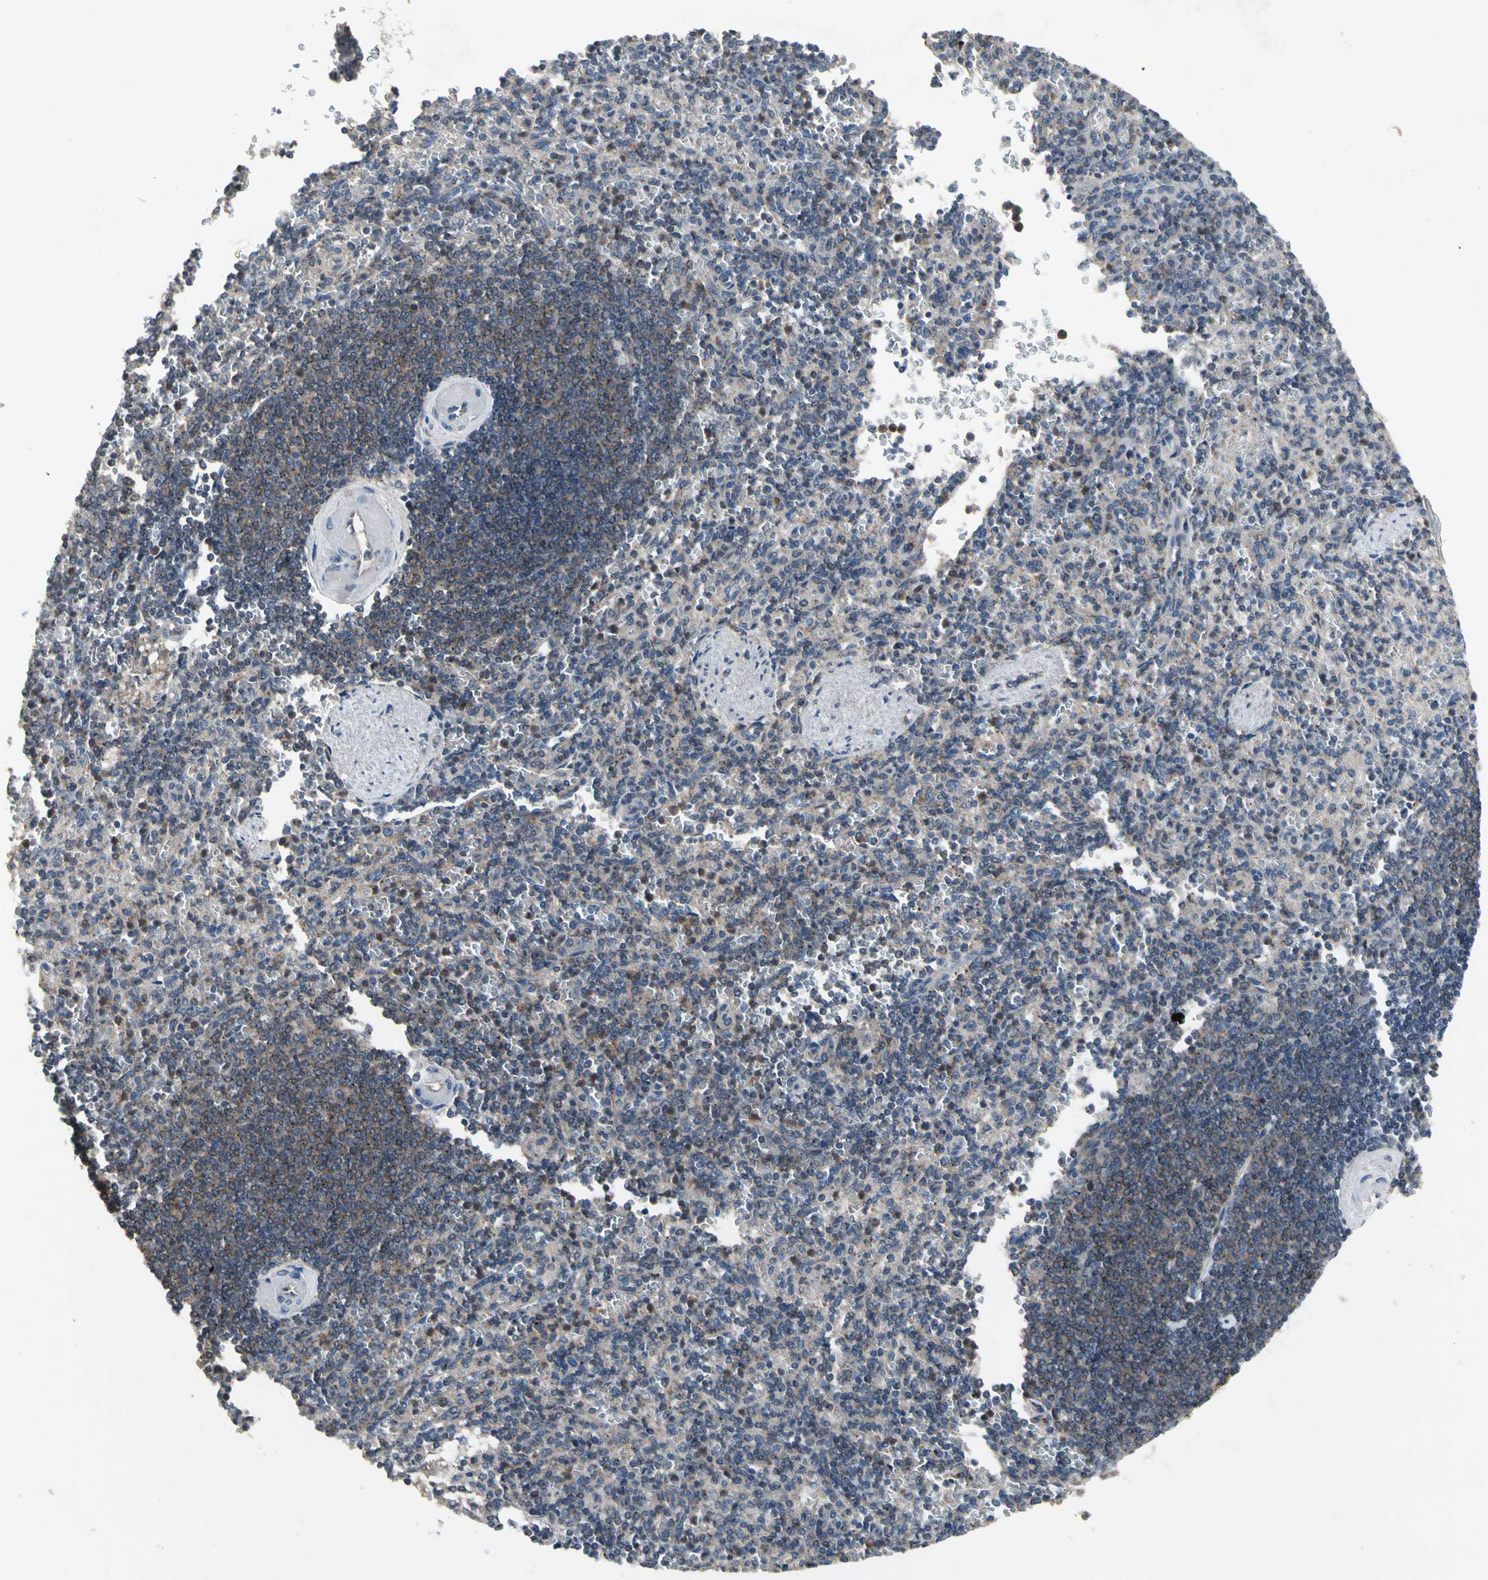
{"staining": {"intensity": "moderate", "quantity": "25%-75%", "location": "cytoplasmic/membranous"}, "tissue": "spleen", "cell_type": "Cells in red pulp", "image_type": "normal", "snomed": [{"axis": "morphology", "description": "Normal tissue, NOS"}, {"axis": "topography", "description": "Spleen"}], "caption": "Immunohistochemical staining of unremarkable human spleen displays moderate cytoplasmic/membranous protein positivity in approximately 25%-75% of cells in red pulp. The staining is performed using DAB (3,3'-diaminobenzidine) brown chromogen to label protein expression. The nuclei are counter-stained blue using hematoxylin.", "gene": "NMI", "patient": {"sex": "female", "age": 74}}